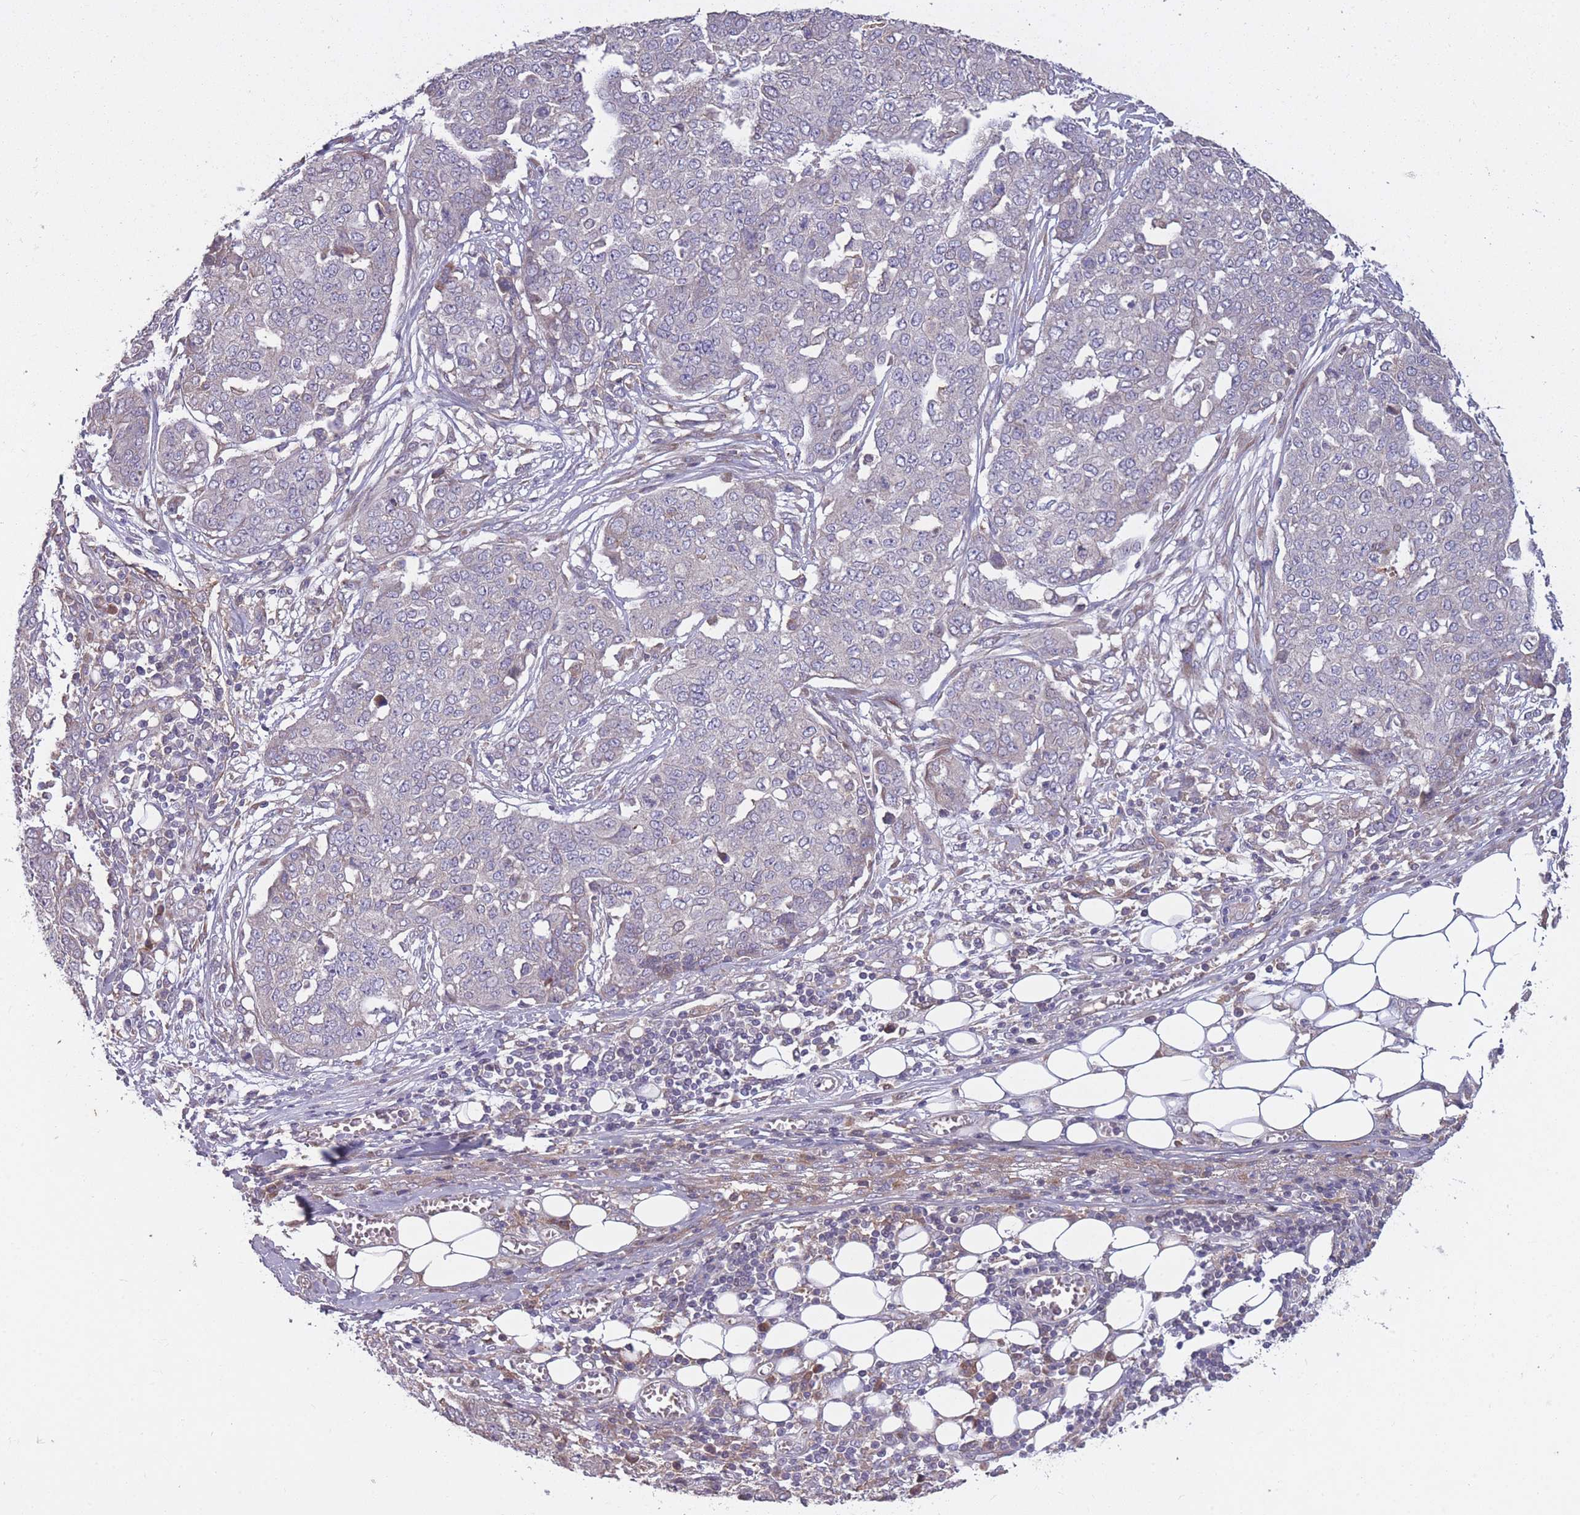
{"staining": {"intensity": "negative", "quantity": "none", "location": "none"}, "tissue": "ovarian cancer", "cell_type": "Tumor cells", "image_type": "cancer", "snomed": [{"axis": "morphology", "description": "Cystadenocarcinoma, serous, NOS"}, {"axis": "topography", "description": "Soft tissue"}, {"axis": "topography", "description": "Ovary"}], "caption": "Ovarian cancer was stained to show a protein in brown. There is no significant positivity in tumor cells.", "gene": "OR2V2", "patient": {"sex": "female", "age": 57}}